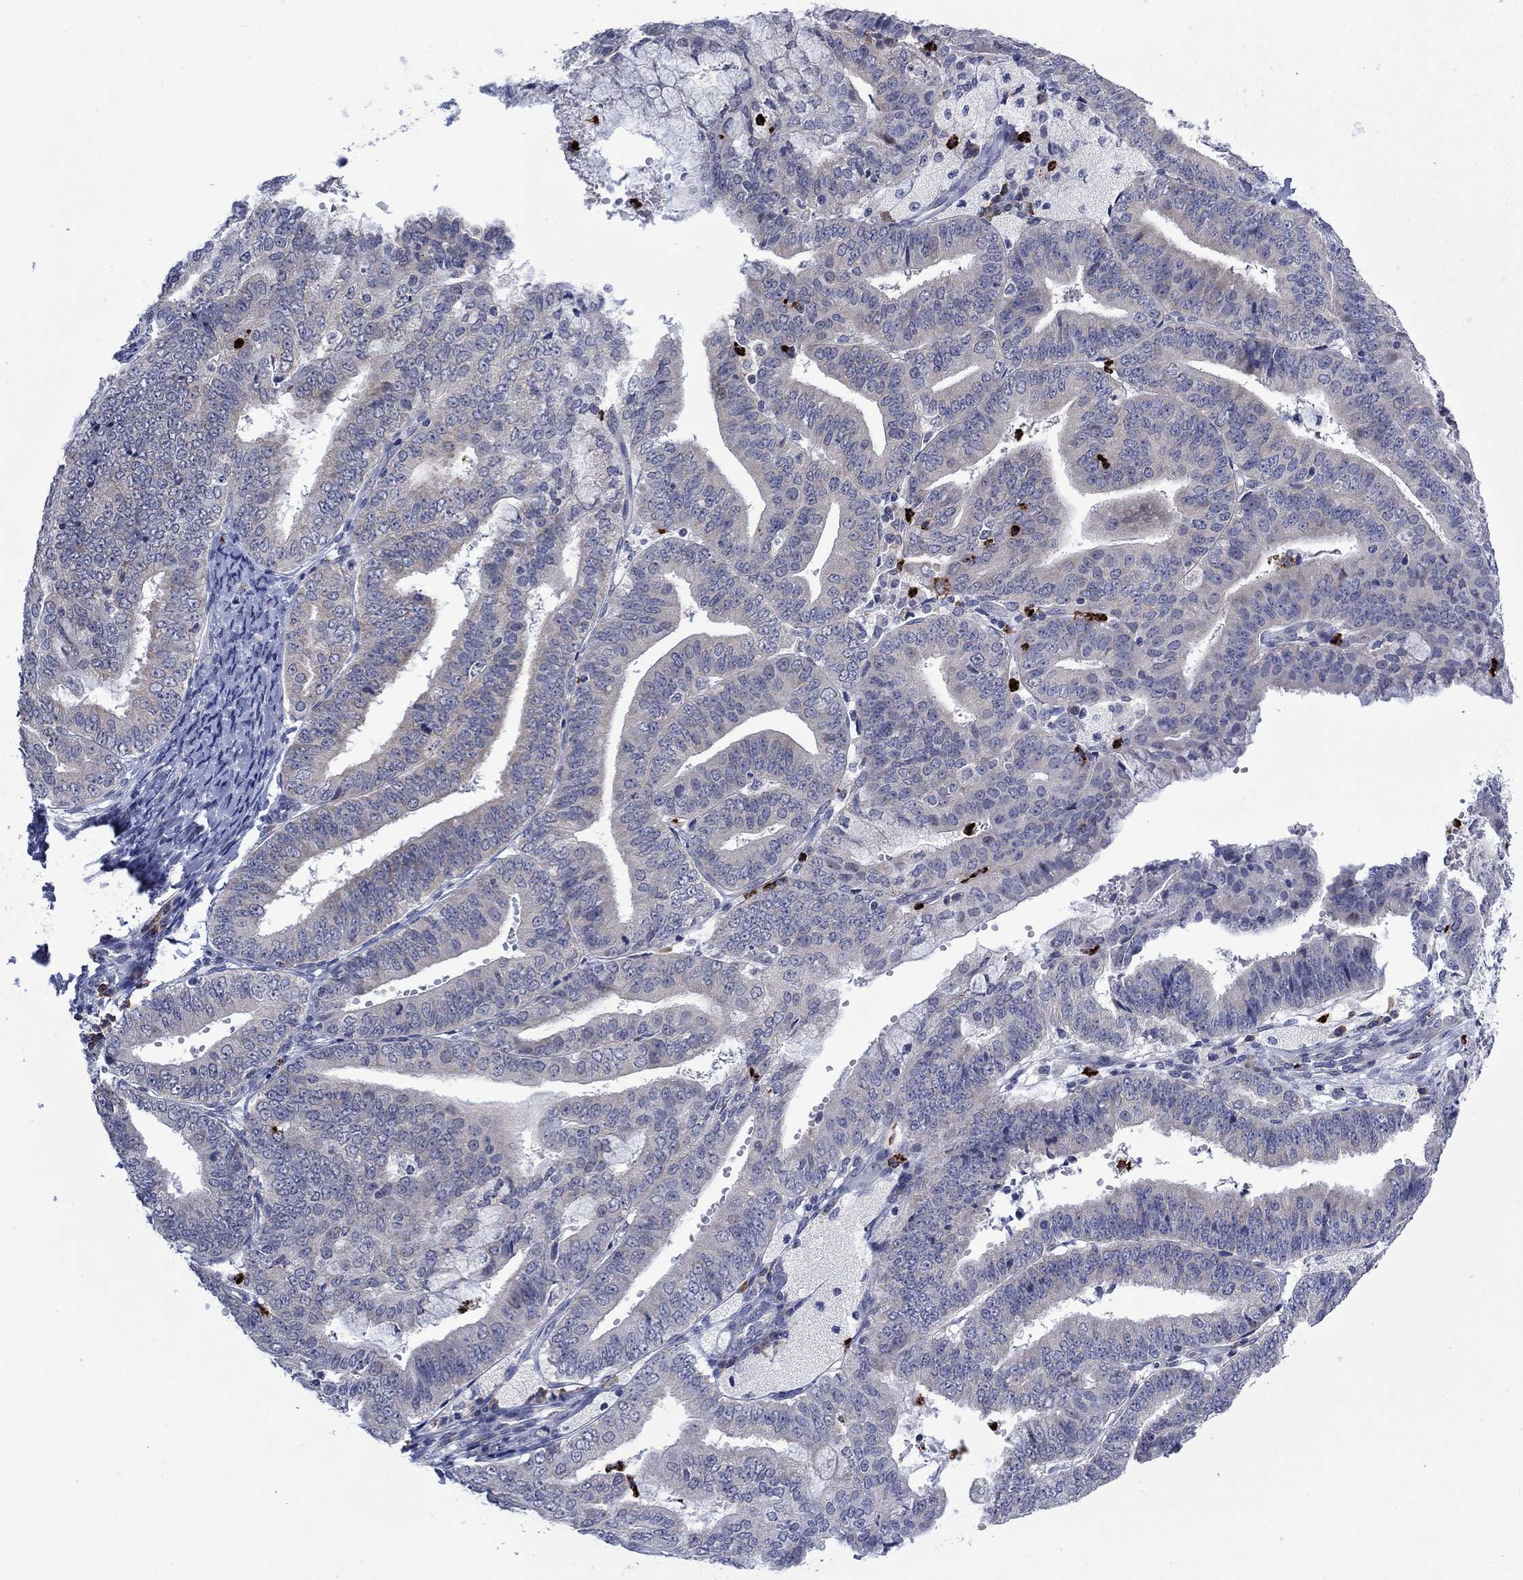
{"staining": {"intensity": "negative", "quantity": "none", "location": "none"}, "tissue": "endometrial cancer", "cell_type": "Tumor cells", "image_type": "cancer", "snomed": [{"axis": "morphology", "description": "Adenocarcinoma, NOS"}, {"axis": "topography", "description": "Endometrium"}], "caption": "Immunohistochemistry (IHC) image of endometrial cancer (adenocarcinoma) stained for a protein (brown), which demonstrates no staining in tumor cells.", "gene": "MTRFR", "patient": {"sex": "female", "age": 63}}